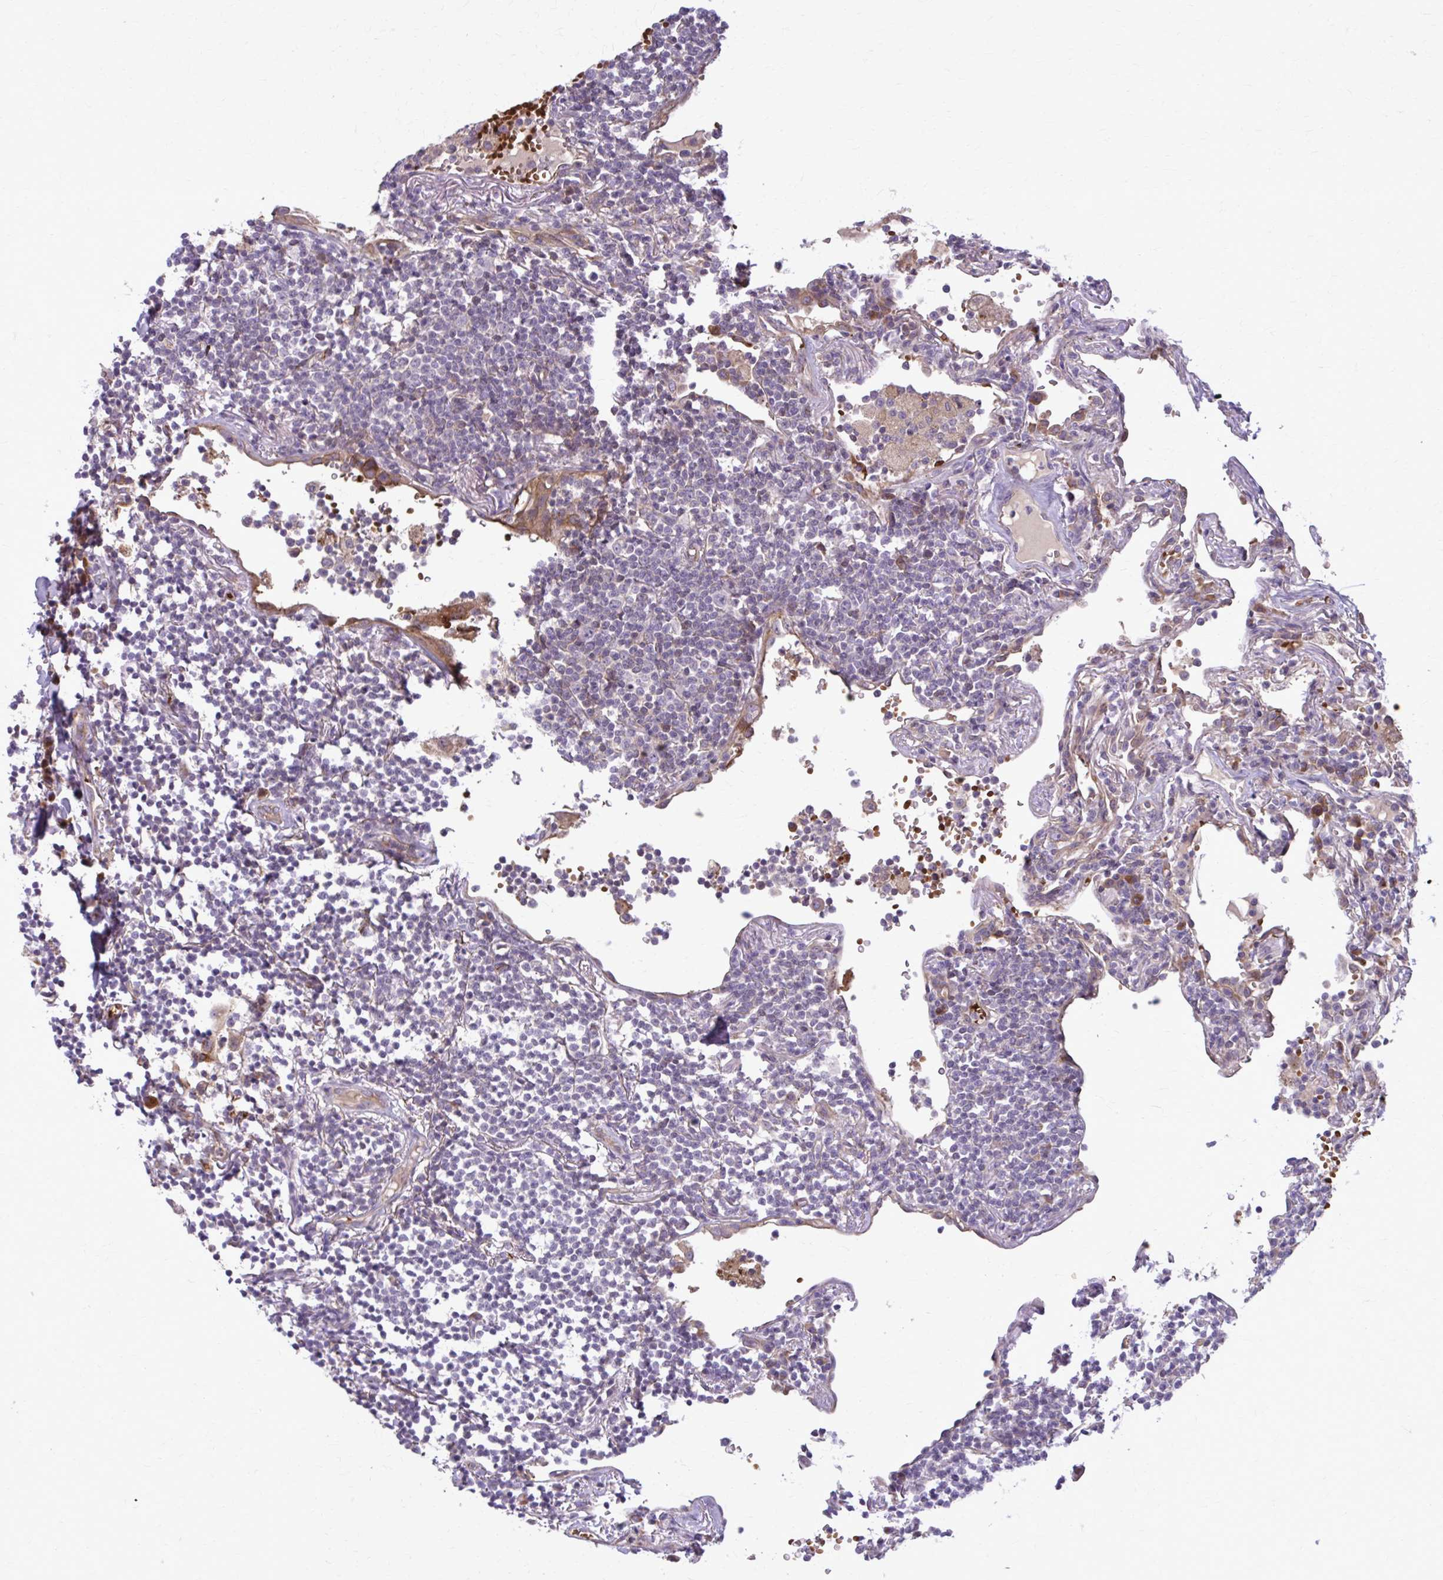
{"staining": {"intensity": "negative", "quantity": "none", "location": "none"}, "tissue": "lymphoma", "cell_type": "Tumor cells", "image_type": "cancer", "snomed": [{"axis": "morphology", "description": "Malignant lymphoma, non-Hodgkin's type, Low grade"}, {"axis": "topography", "description": "Lung"}], "caption": "IHC photomicrograph of neoplastic tissue: human malignant lymphoma, non-Hodgkin's type (low-grade) stained with DAB (3,3'-diaminobenzidine) demonstrates no significant protein staining in tumor cells. The staining is performed using DAB (3,3'-diaminobenzidine) brown chromogen with nuclei counter-stained in using hematoxylin.", "gene": "SNF8", "patient": {"sex": "female", "age": 71}}